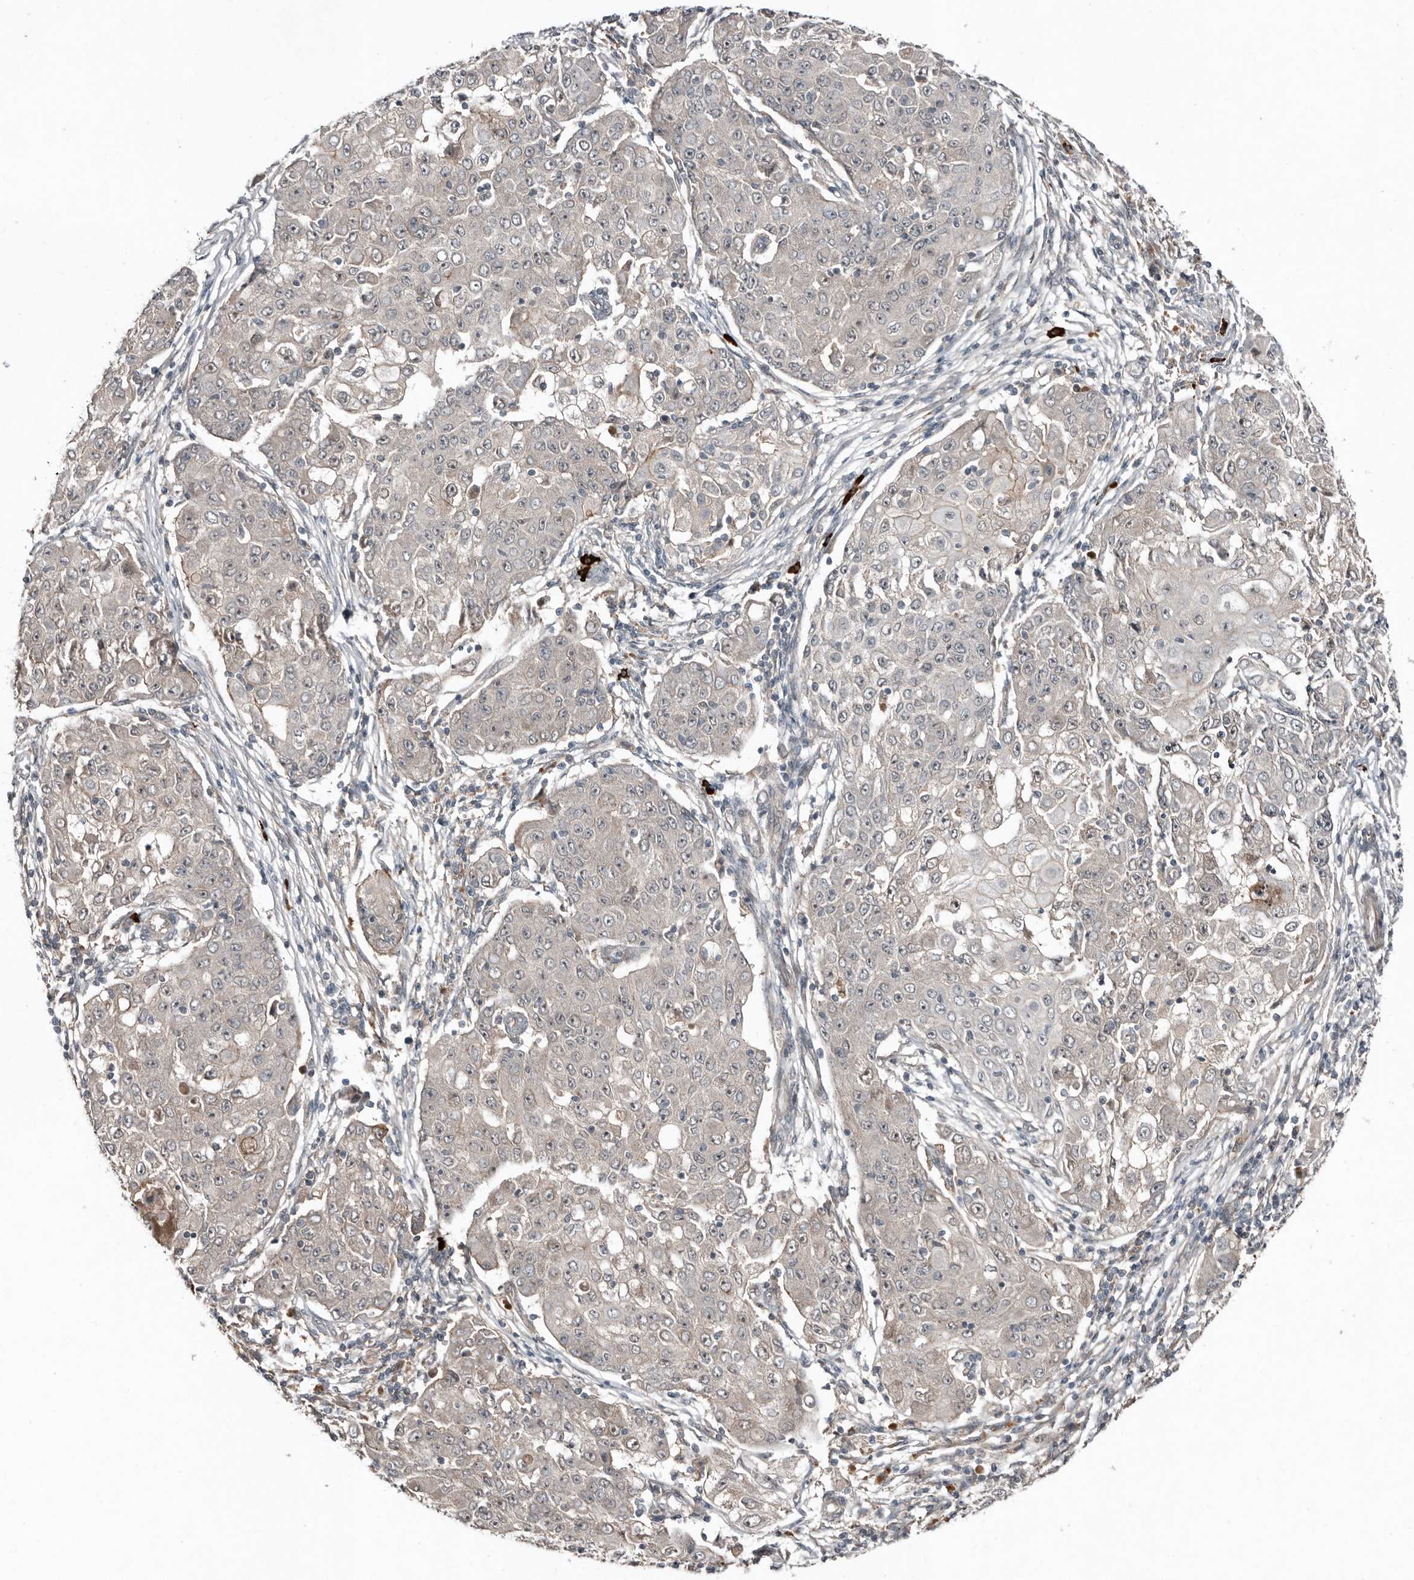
{"staining": {"intensity": "negative", "quantity": "none", "location": "none"}, "tissue": "ovarian cancer", "cell_type": "Tumor cells", "image_type": "cancer", "snomed": [{"axis": "morphology", "description": "Carcinoma, endometroid"}, {"axis": "topography", "description": "Ovary"}], "caption": "An immunohistochemistry (IHC) photomicrograph of ovarian cancer is shown. There is no staining in tumor cells of ovarian cancer. Brightfield microscopy of IHC stained with DAB (brown) and hematoxylin (blue), captured at high magnification.", "gene": "TEAD3", "patient": {"sex": "female", "age": 42}}